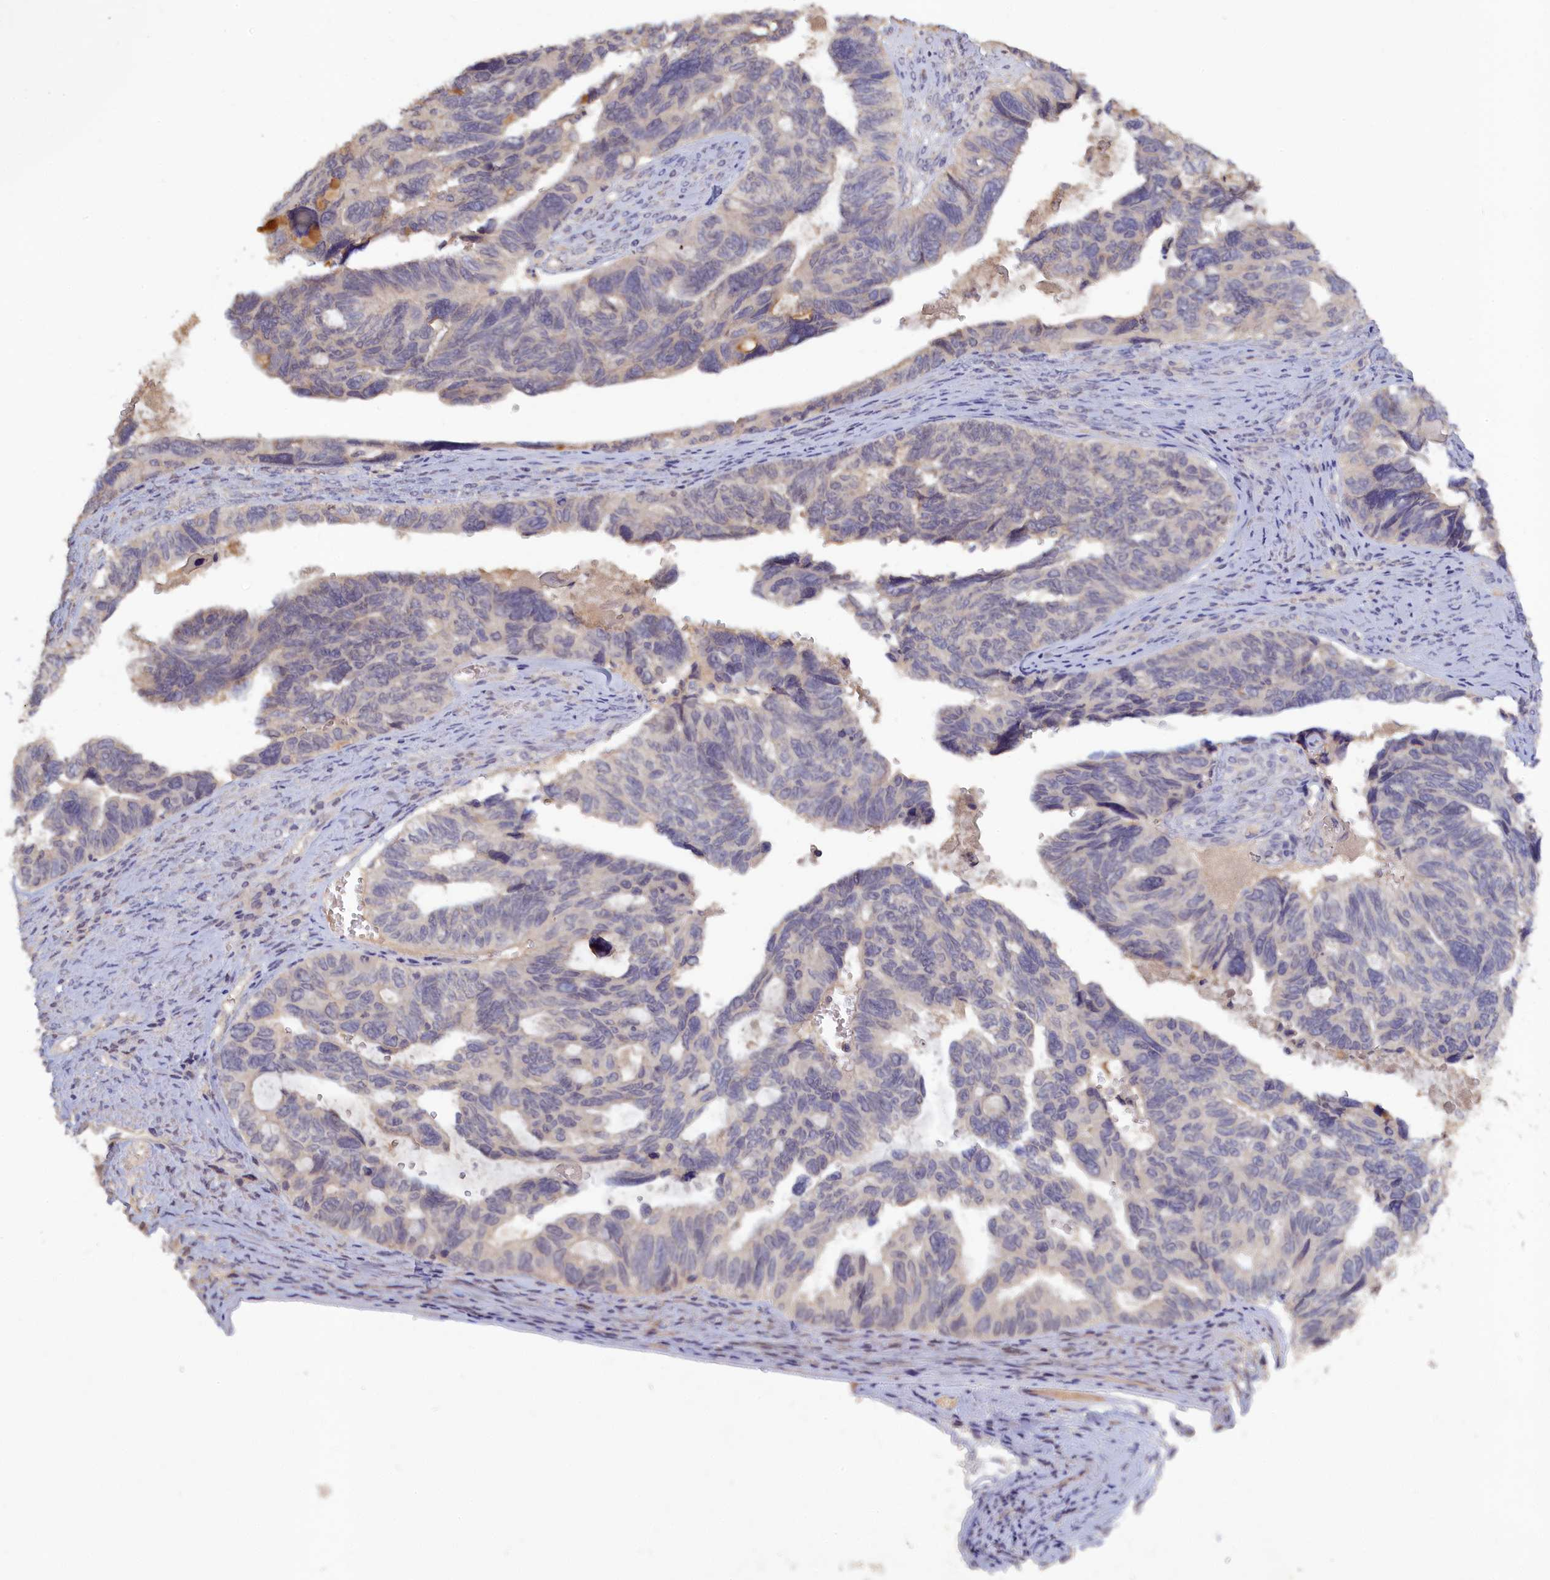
{"staining": {"intensity": "negative", "quantity": "none", "location": "none"}, "tissue": "ovarian cancer", "cell_type": "Tumor cells", "image_type": "cancer", "snomed": [{"axis": "morphology", "description": "Cystadenocarcinoma, serous, NOS"}, {"axis": "topography", "description": "Ovary"}], "caption": "Human serous cystadenocarcinoma (ovarian) stained for a protein using immunohistochemistry shows no expression in tumor cells.", "gene": "CELF5", "patient": {"sex": "female", "age": 79}}